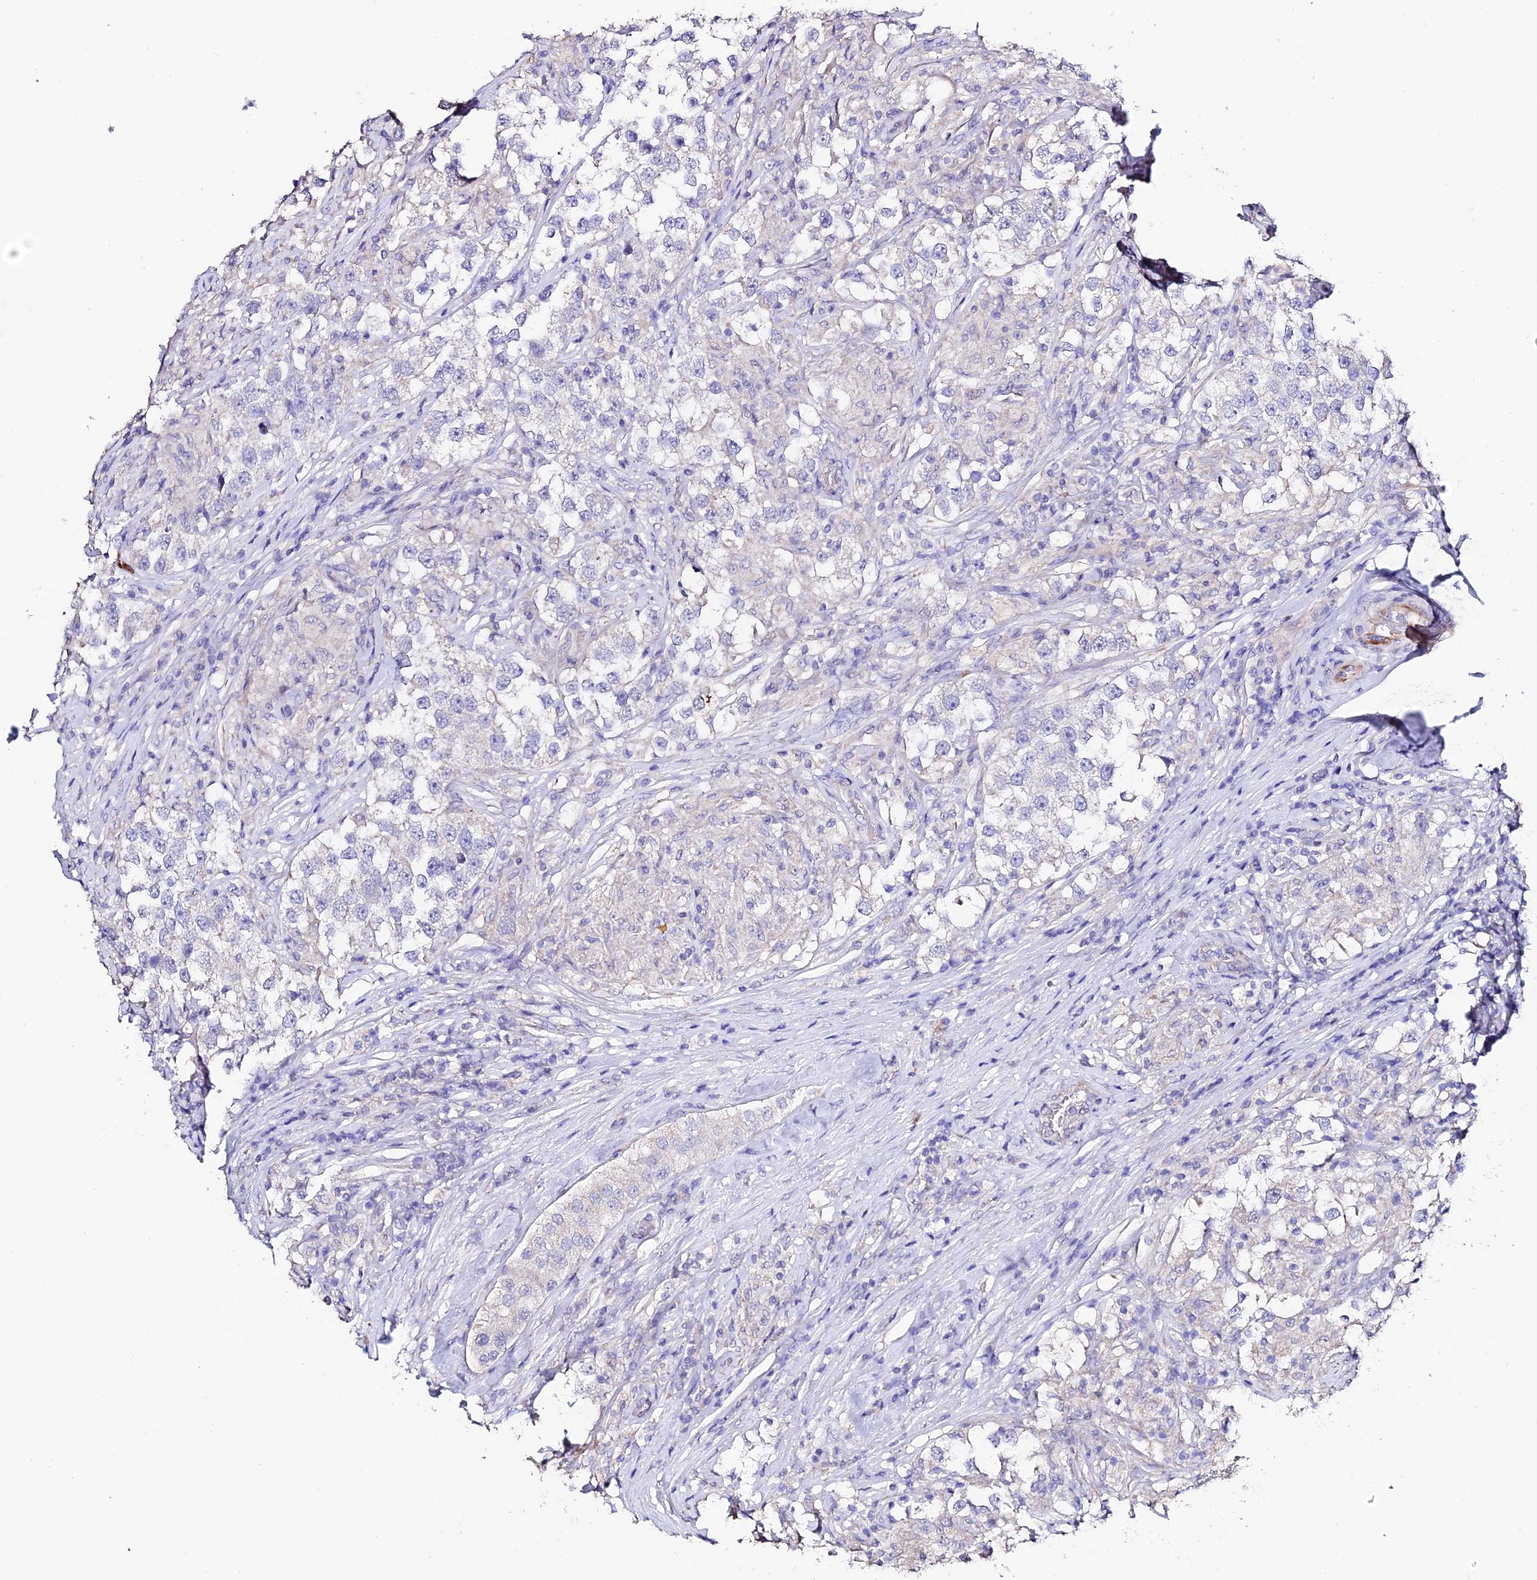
{"staining": {"intensity": "negative", "quantity": "none", "location": "none"}, "tissue": "testis cancer", "cell_type": "Tumor cells", "image_type": "cancer", "snomed": [{"axis": "morphology", "description": "Seminoma, NOS"}, {"axis": "topography", "description": "Testis"}], "caption": "This is an IHC histopathology image of human testis seminoma. There is no staining in tumor cells.", "gene": "ESM1", "patient": {"sex": "male", "age": 46}}